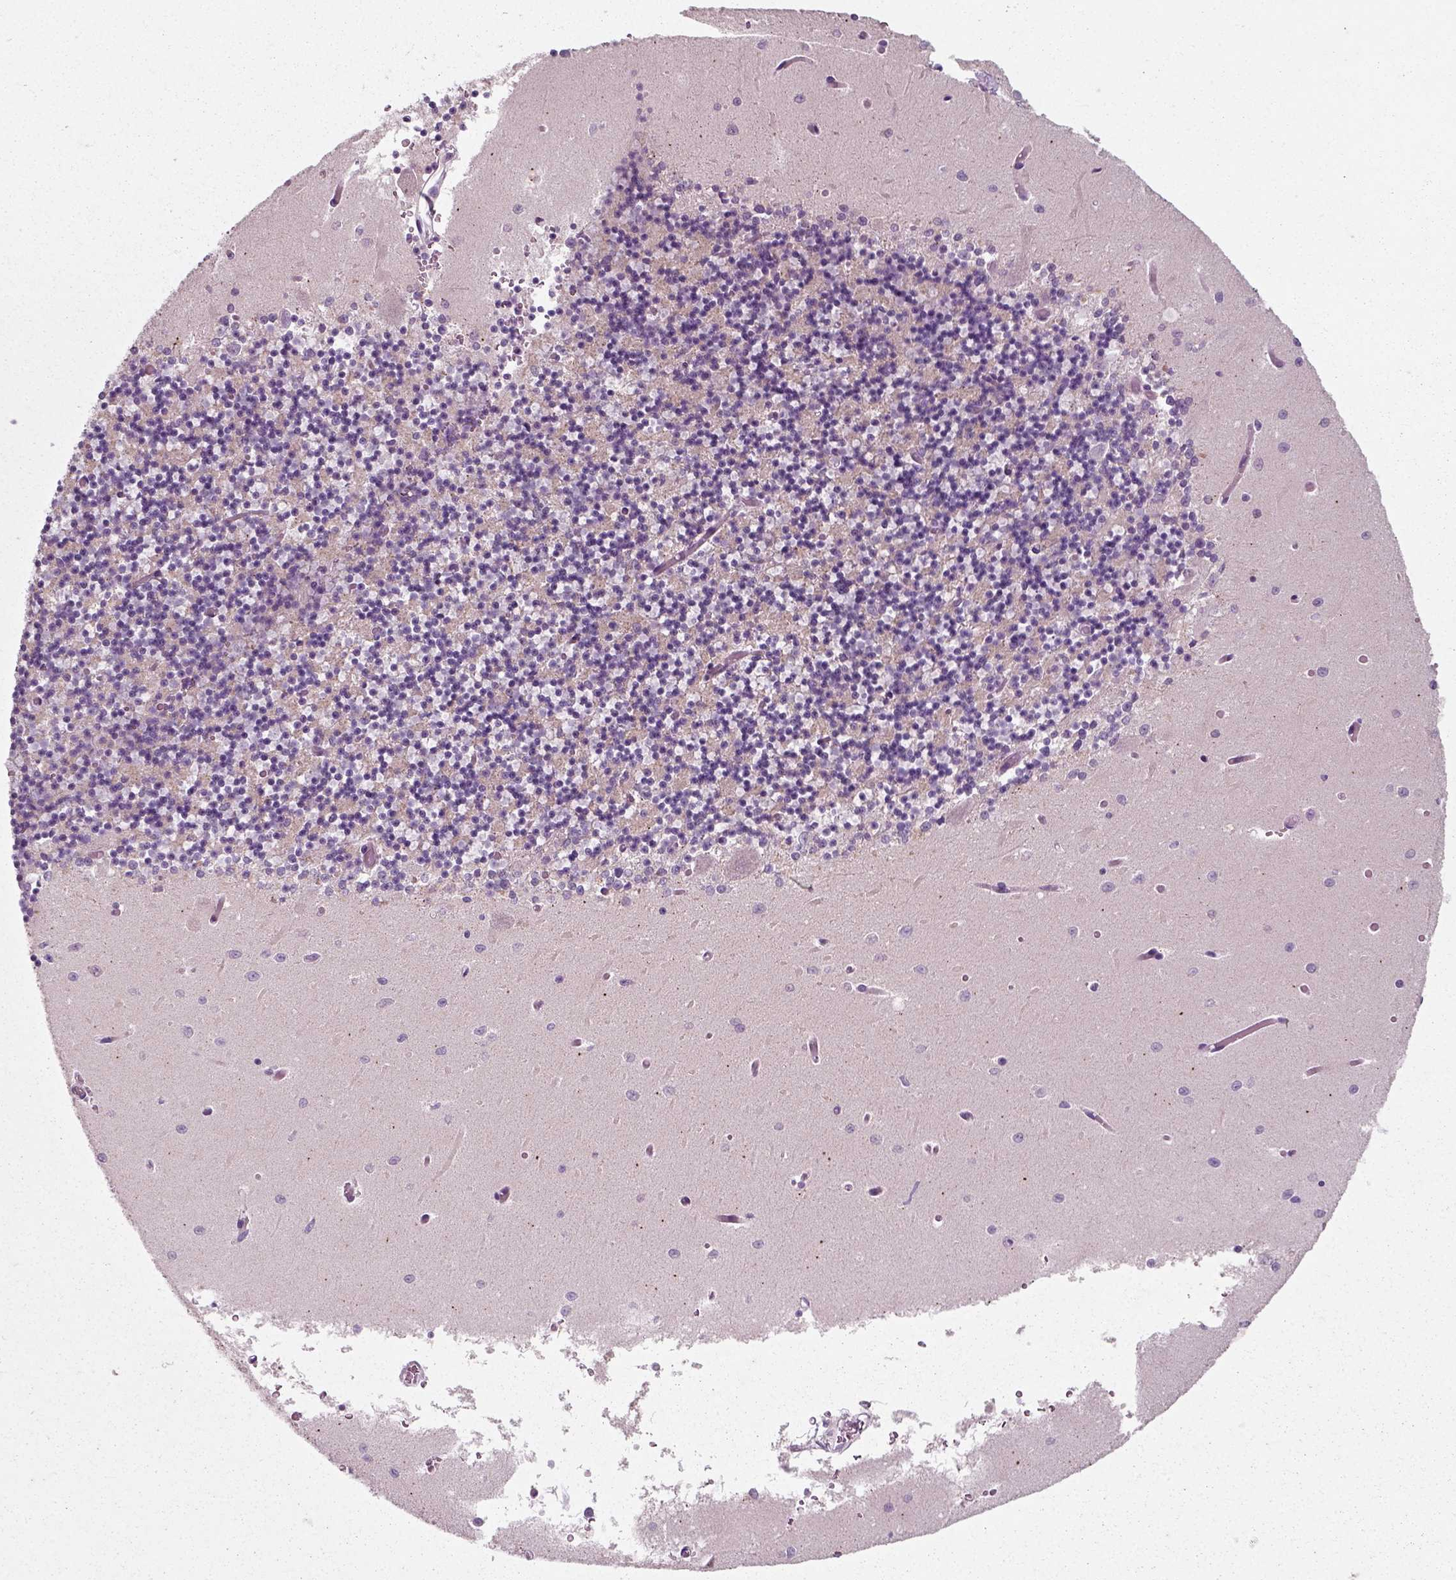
{"staining": {"intensity": "negative", "quantity": "none", "location": "none"}, "tissue": "cerebellum", "cell_type": "Cells in granular layer", "image_type": "normal", "snomed": [{"axis": "morphology", "description": "Normal tissue, NOS"}, {"axis": "topography", "description": "Cerebellum"}], "caption": "IHC micrograph of unremarkable human cerebellum stained for a protein (brown), which shows no expression in cells in granular layer. (DAB immunohistochemistry (IHC), high magnification).", "gene": "RND2", "patient": {"sex": "female", "age": 64}}